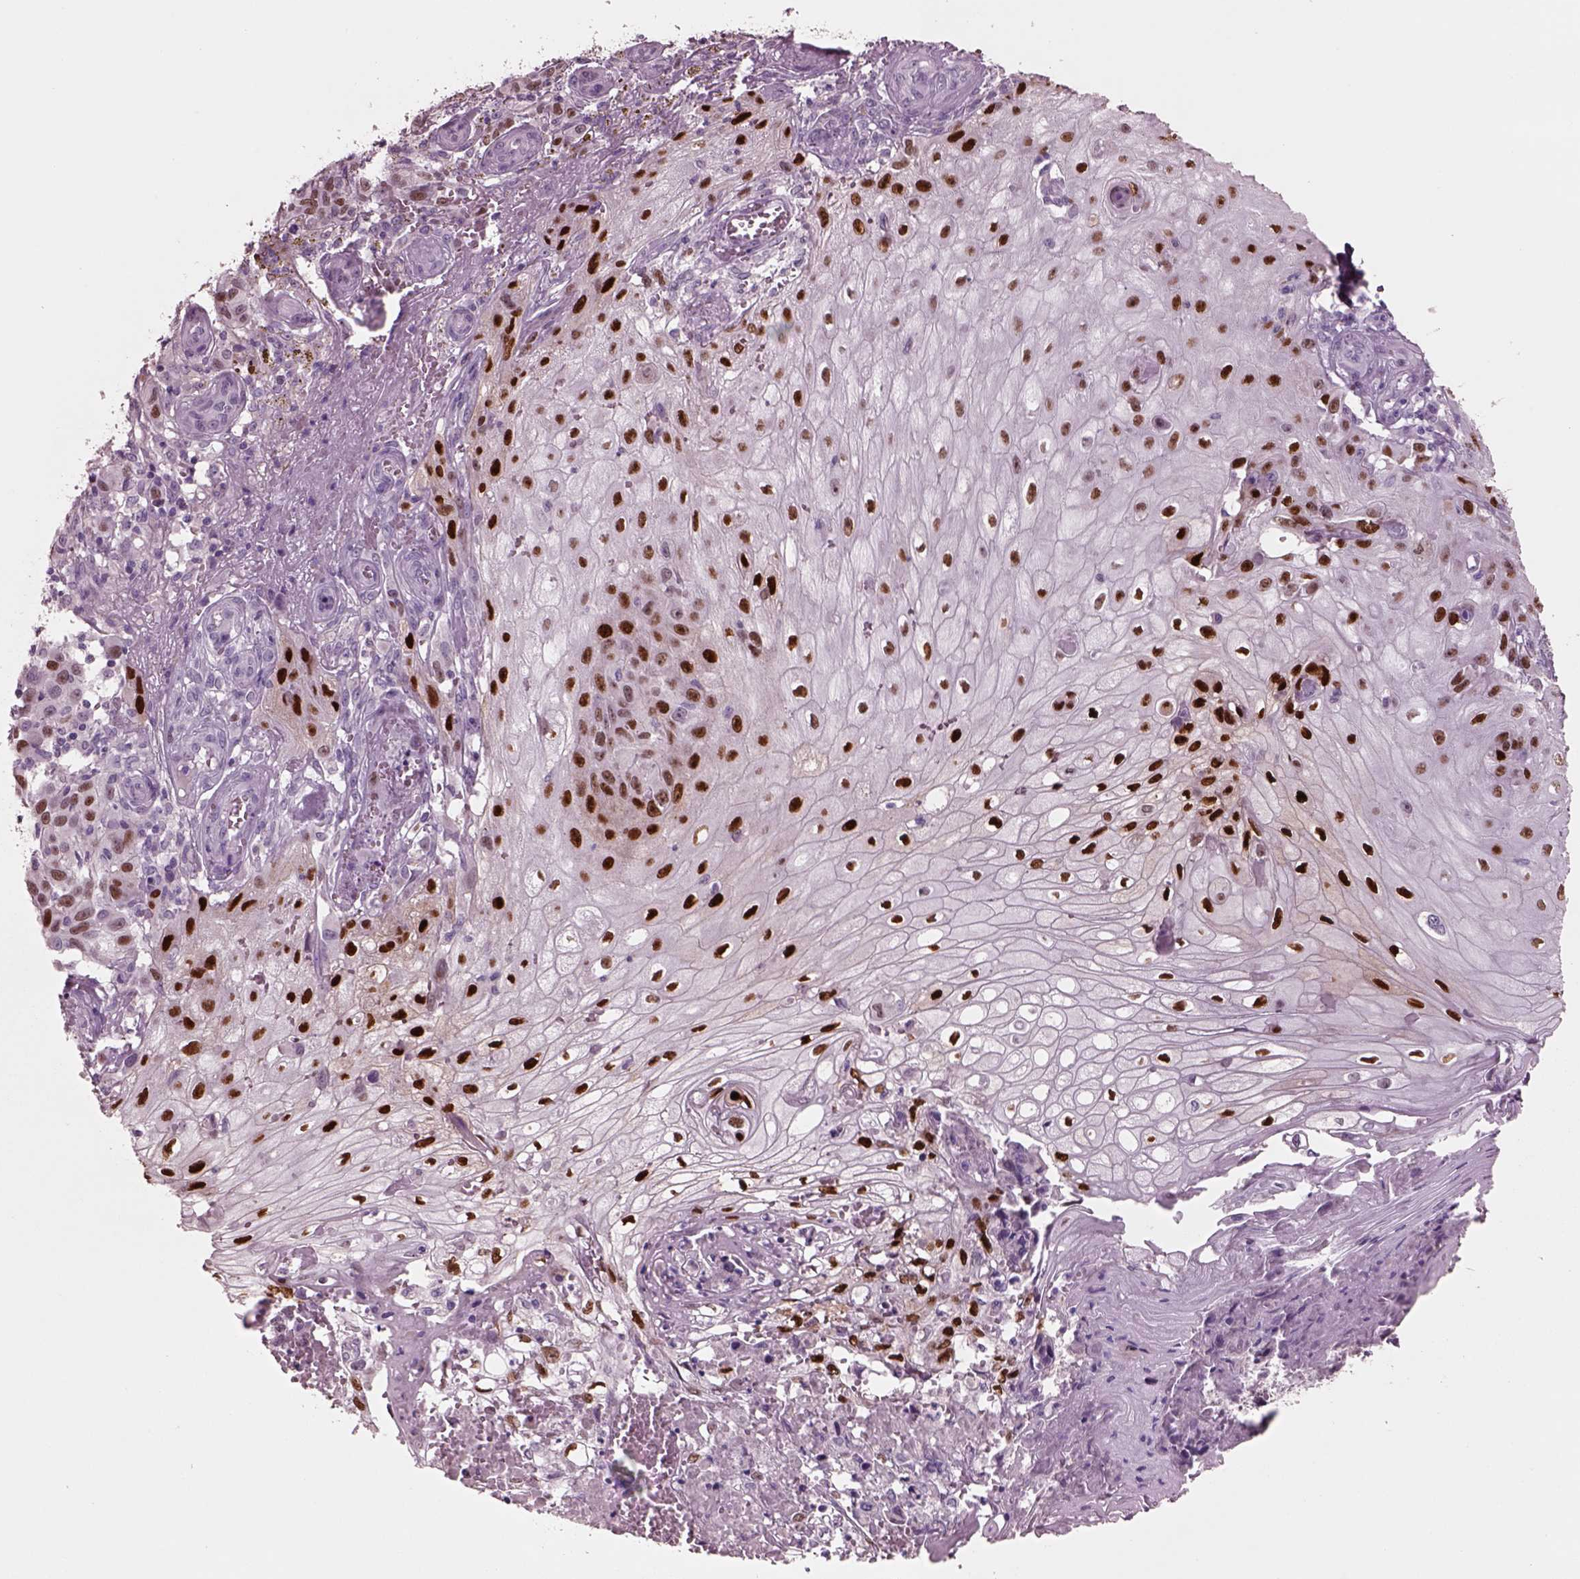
{"staining": {"intensity": "strong", "quantity": ">75%", "location": "nuclear"}, "tissue": "melanoma", "cell_type": "Tumor cells", "image_type": "cancer", "snomed": [{"axis": "morphology", "description": "Malignant melanoma, NOS"}, {"axis": "topography", "description": "Skin"}], "caption": "Immunohistochemical staining of human melanoma shows high levels of strong nuclear staining in about >75% of tumor cells.", "gene": "SOX9", "patient": {"sex": "female", "age": 53}}